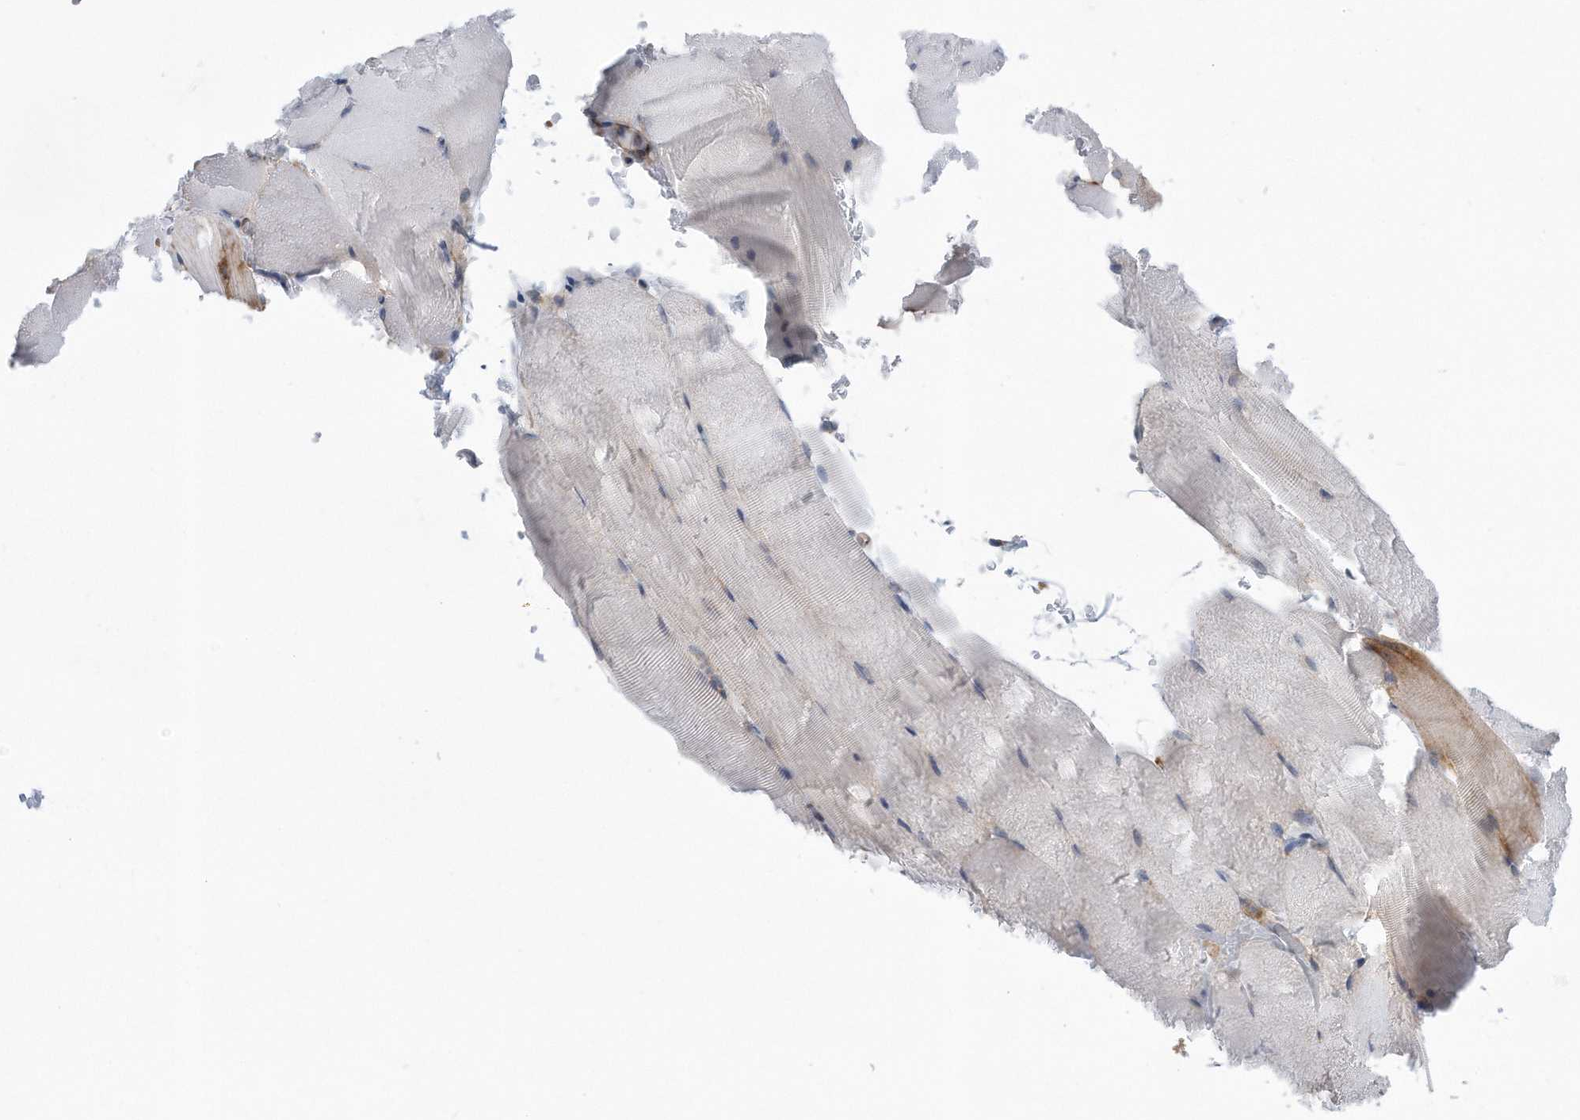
{"staining": {"intensity": "negative", "quantity": "none", "location": "none"}, "tissue": "skeletal muscle", "cell_type": "Myocytes", "image_type": "normal", "snomed": [{"axis": "morphology", "description": "Normal tissue, NOS"}, {"axis": "topography", "description": "Skeletal muscle"}, {"axis": "topography", "description": "Parathyroid gland"}], "caption": "This is an immunohistochemistry histopathology image of benign human skeletal muscle. There is no expression in myocytes.", "gene": "RPL26L1", "patient": {"sex": "female", "age": 37}}